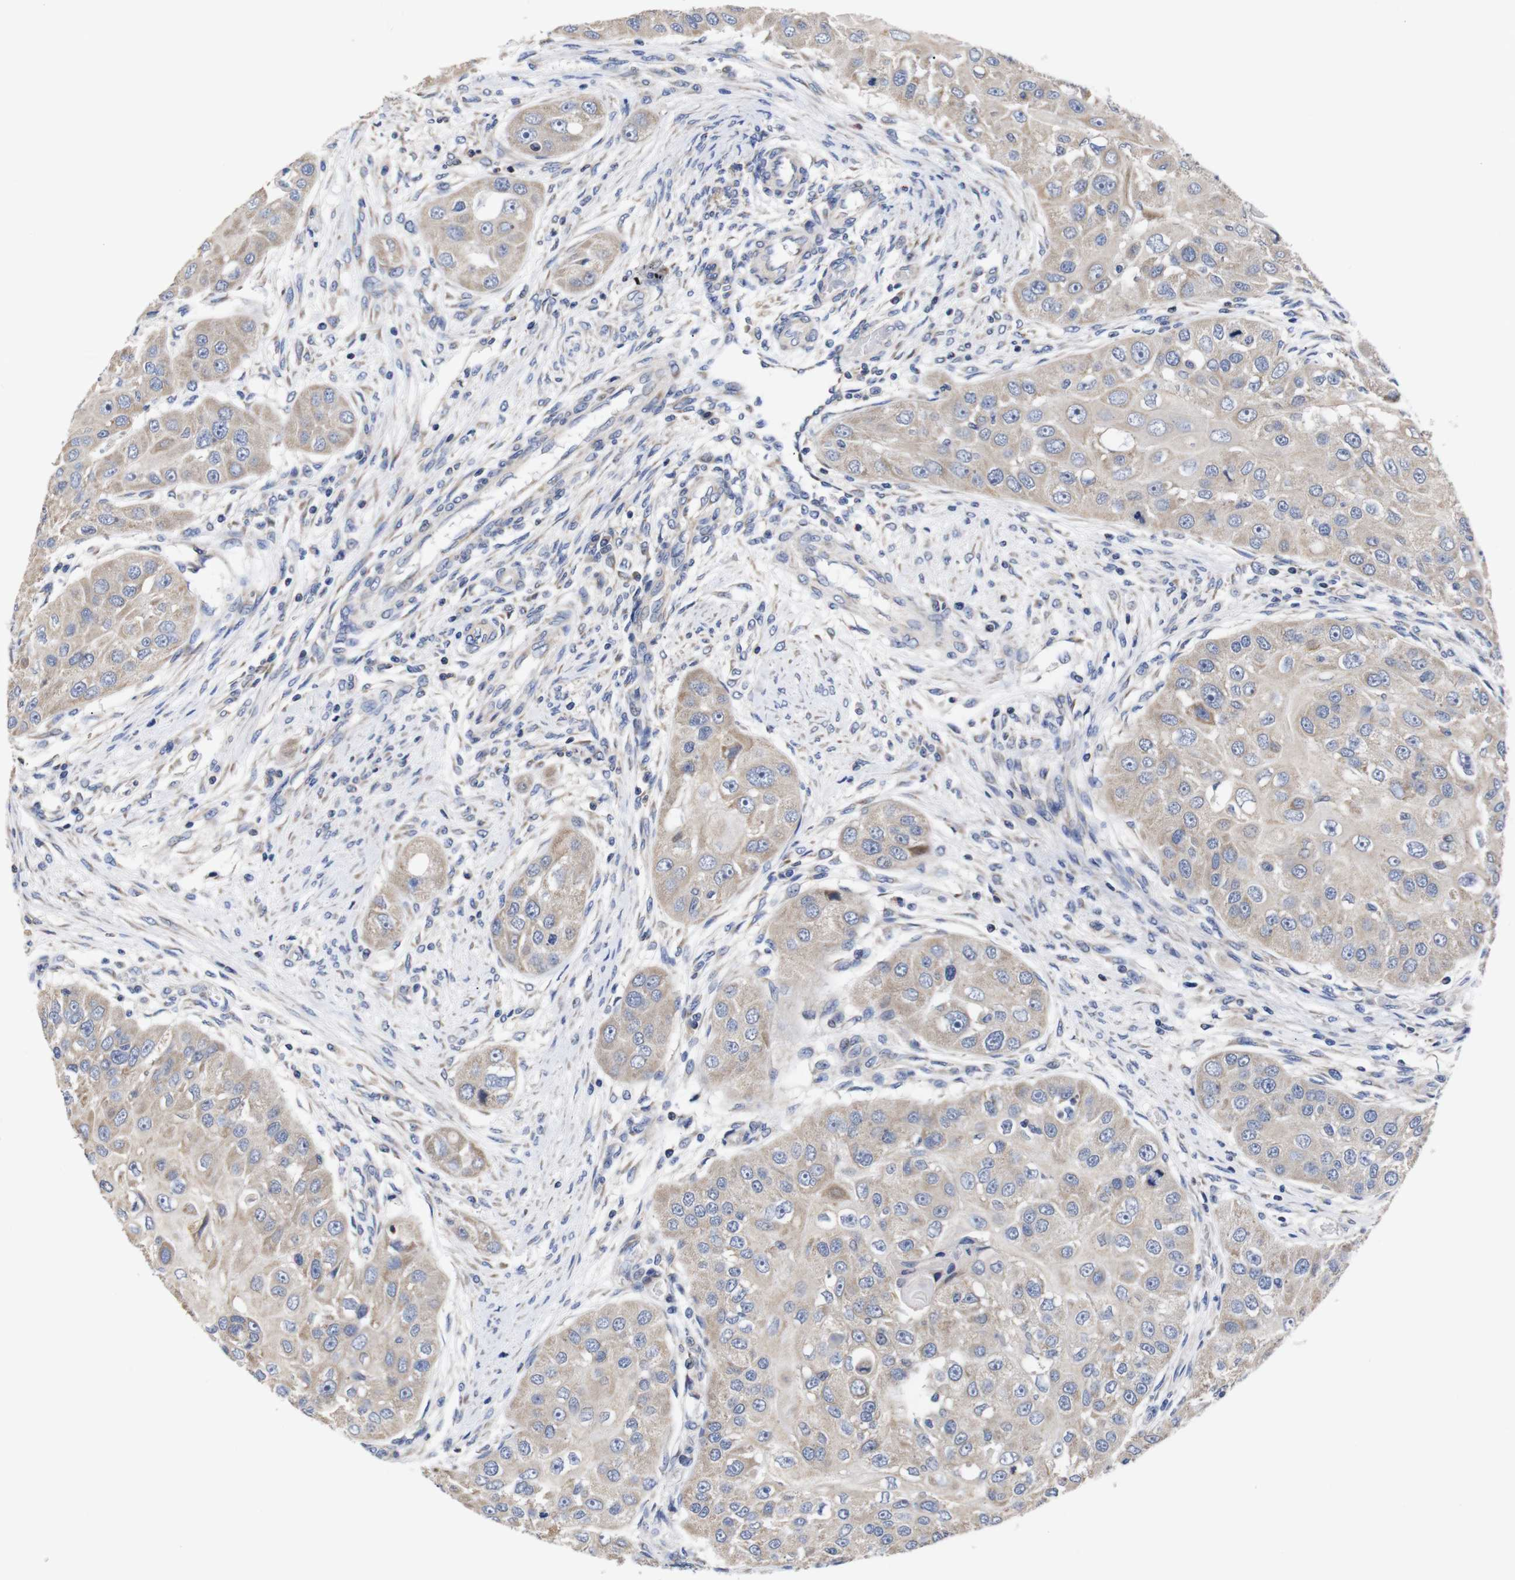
{"staining": {"intensity": "weak", "quantity": ">75%", "location": "cytoplasmic/membranous"}, "tissue": "head and neck cancer", "cell_type": "Tumor cells", "image_type": "cancer", "snomed": [{"axis": "morphology", "description": "Normal tissue, NOS"}, {"axis": "morphology", "description": "Squamous cell carcinoma, NOS"}, {"axis": "topography", "description": "Skeletal muscle"}, {"axis": "topography", "description": "Head-Neck"}], "caption": "Immunohistochemical staining of human squamous cell carcinoma (head and neck) exhibits weak cytoplasmic/membranous protein staining in about >75% of tumor cells.", "gene": "OPN3", "patient": {"sex": "male", "age": 51}}